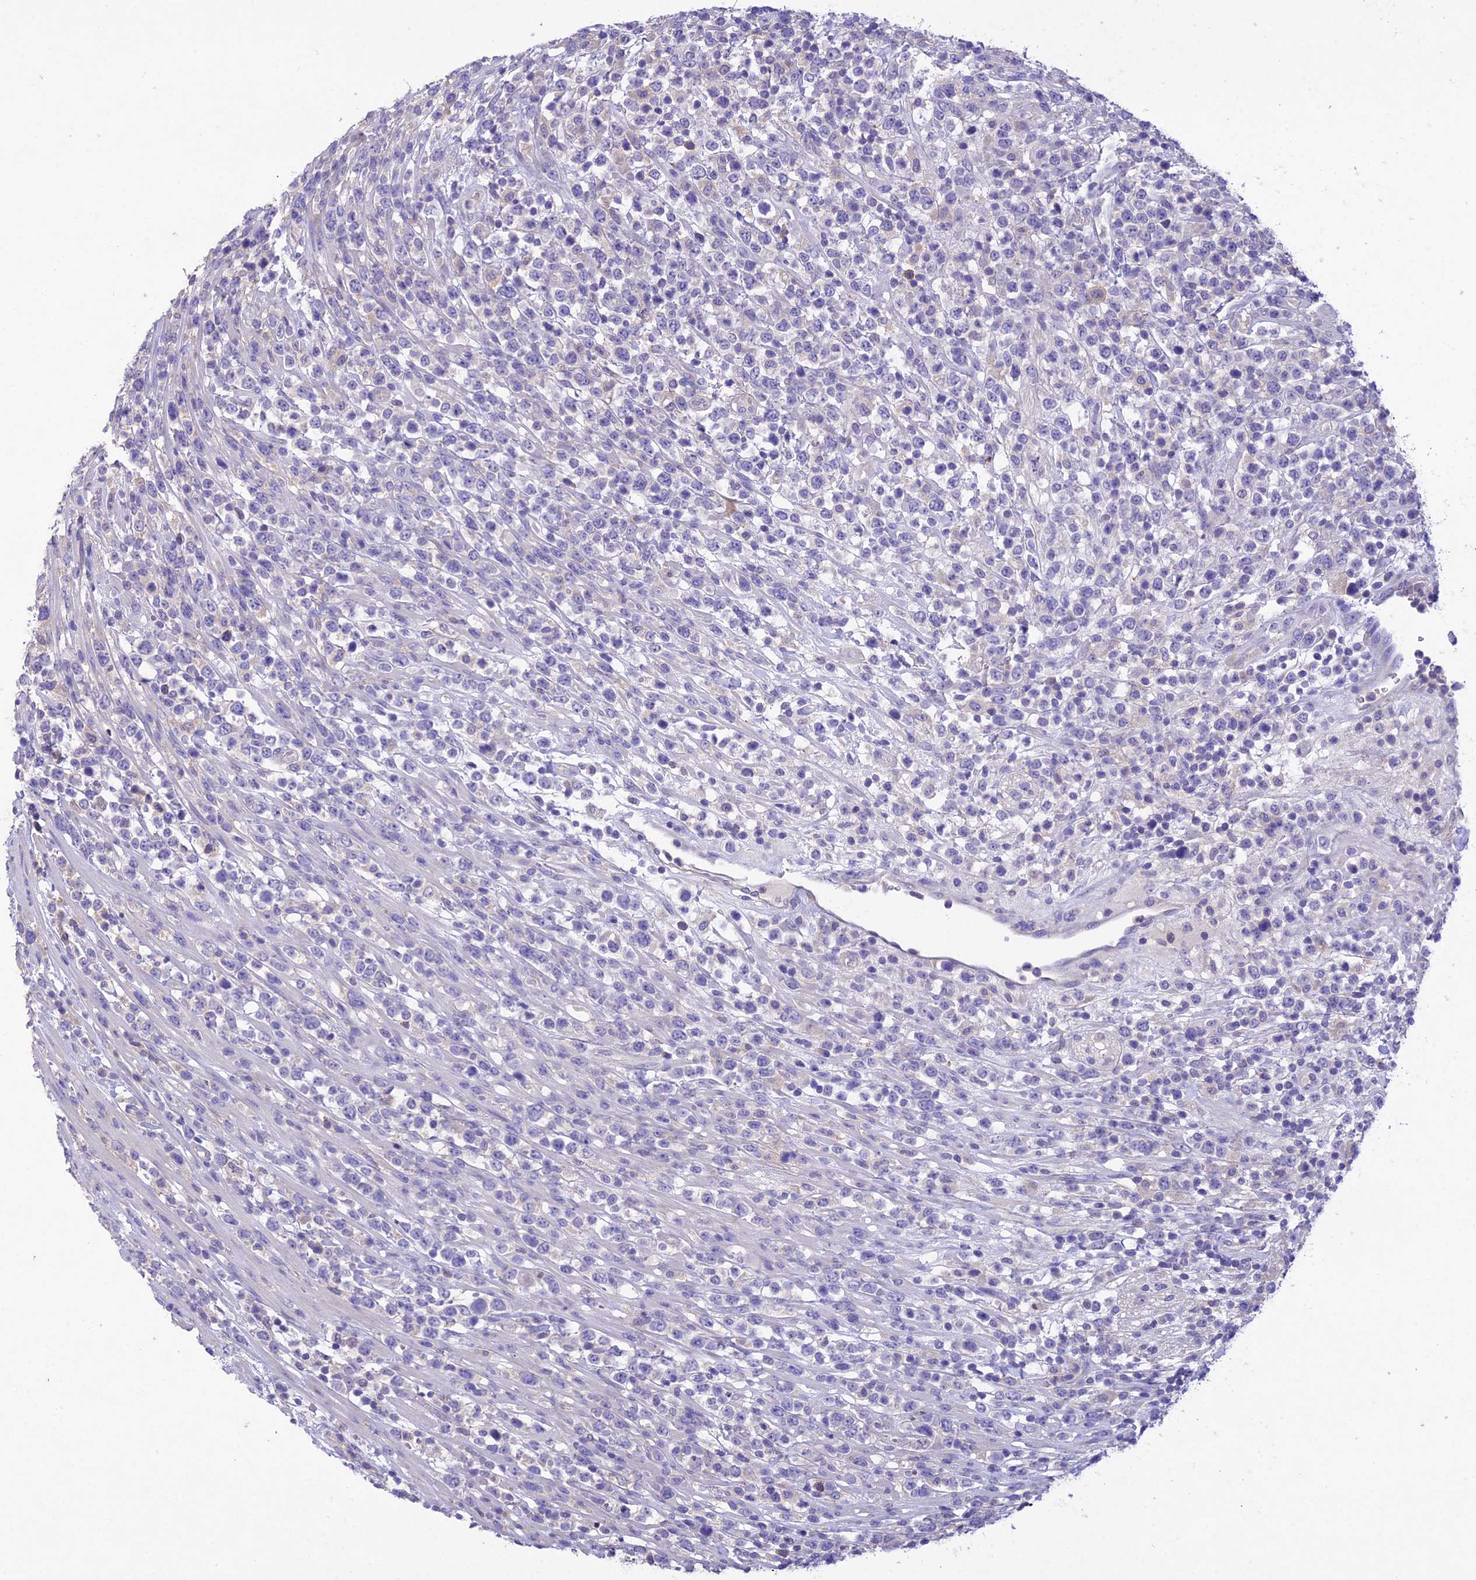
{"staining": {"intensity": "negative", "quantity": "none", "location": "none"}, "tissue": "lymphoma", "cell_type": "Tumor cells", "image_type": "cancer", "snomed": [{"axis": "morphology", "description": "Malignant lymphoma, non-Hodgkin's type, High grade"}, {"axis": "topography", "description": "Colon"}], "caption": "A histopathology image of human malignant lymphoma, non-Hodgkin's type (high-grade) is negative for staining in tumor cells.", "gene": "SNX24", "patient": {"sex": "female", "age": 53}}